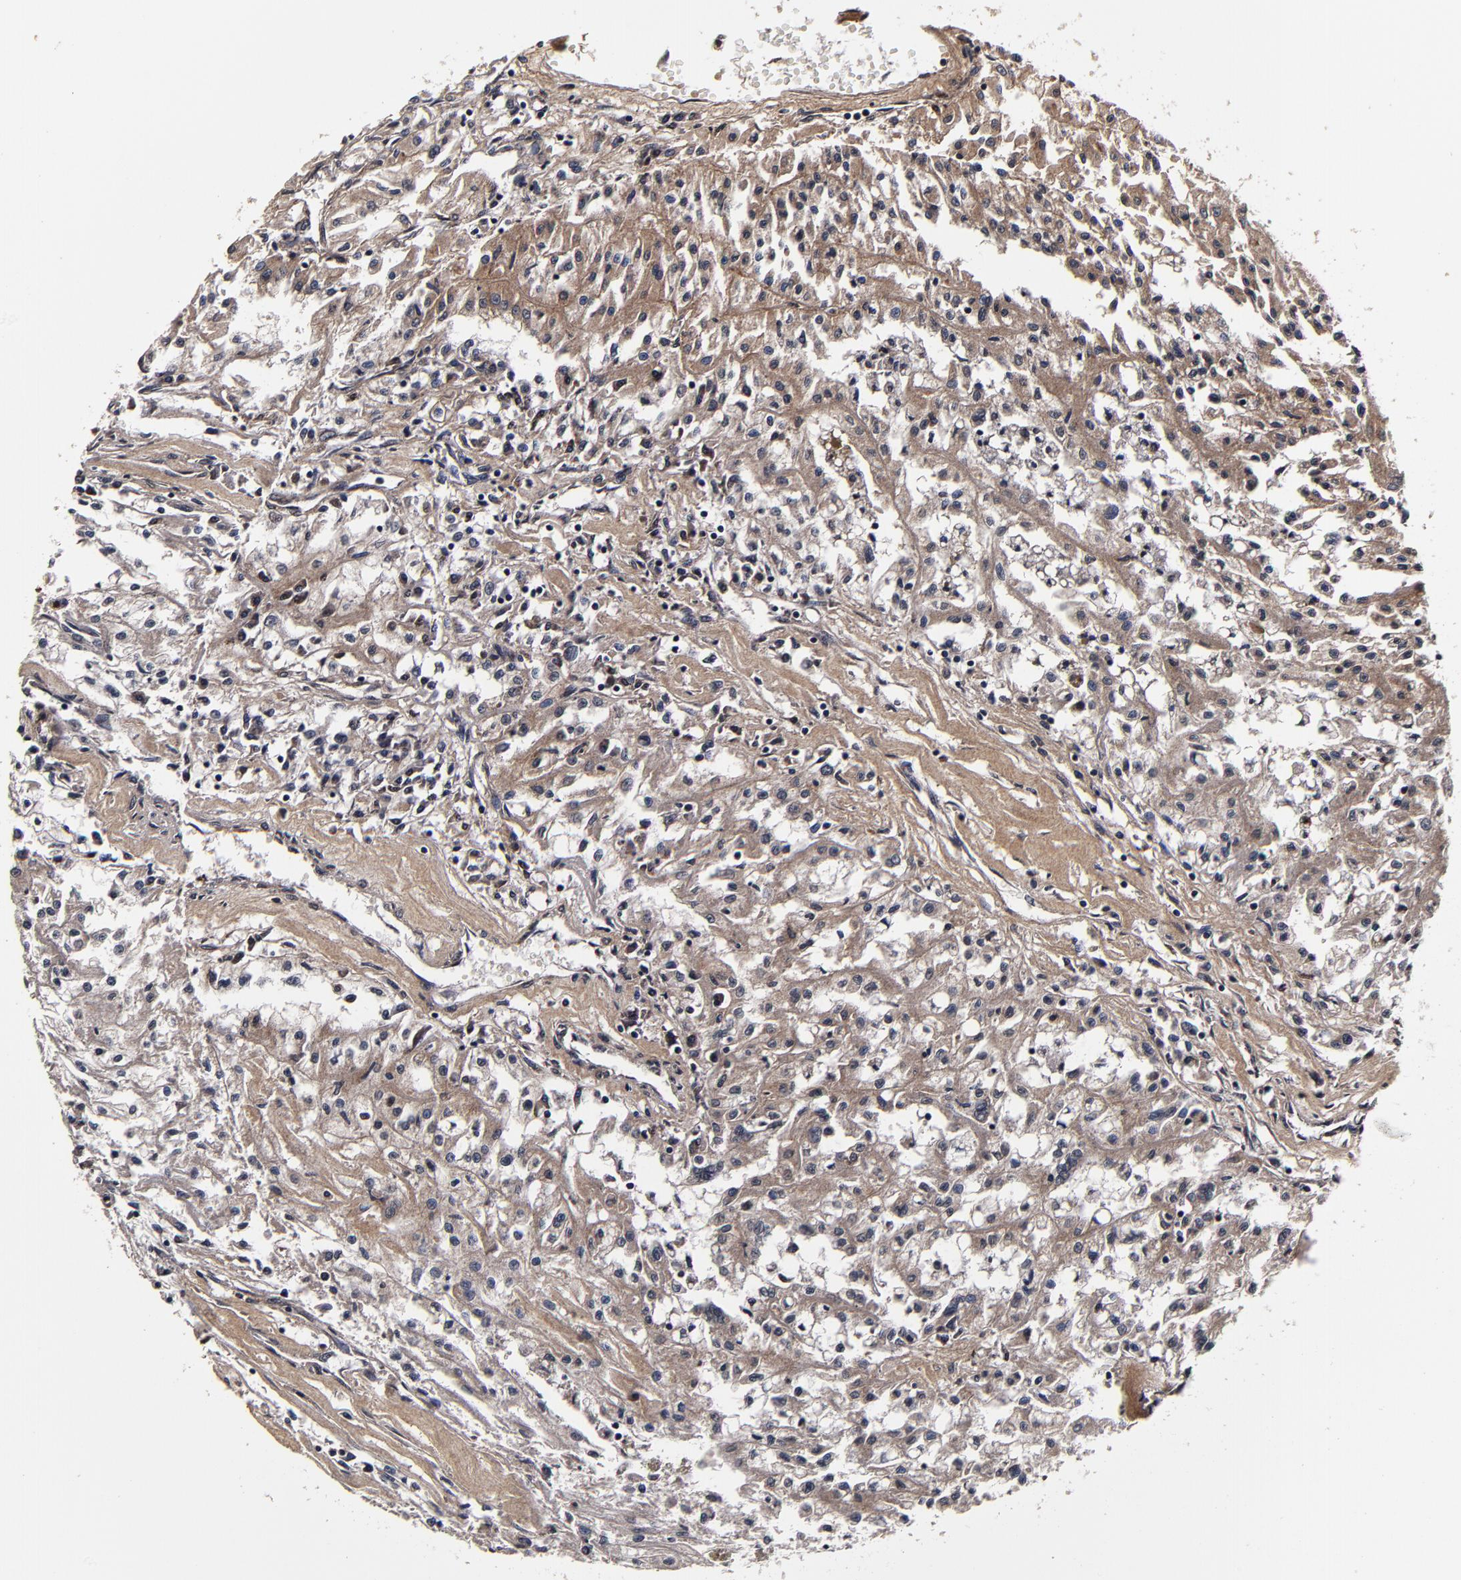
{"staining": {"intensity": "moderate", "quantity": ">75%", "location": "cytoplasmic/membranous"}, "tissue": "renal cancer", "cell_type": "Tumor cells", "image_type": "cancer", "snomed": [{"axis": "morphology", "description": "Adenocarcinoma, NOS"}, {"axis": "topography", "description": "Kidney"}], "caption": "This photomicrograph shows immunohistochemistry staining of renal adenocarcinoma, with medium moderate cytoplasmic/membranous staining in approximately >75% of tumor cells.", "gene": "MMP15", "patient": {"sex": "male", "age": 78}}